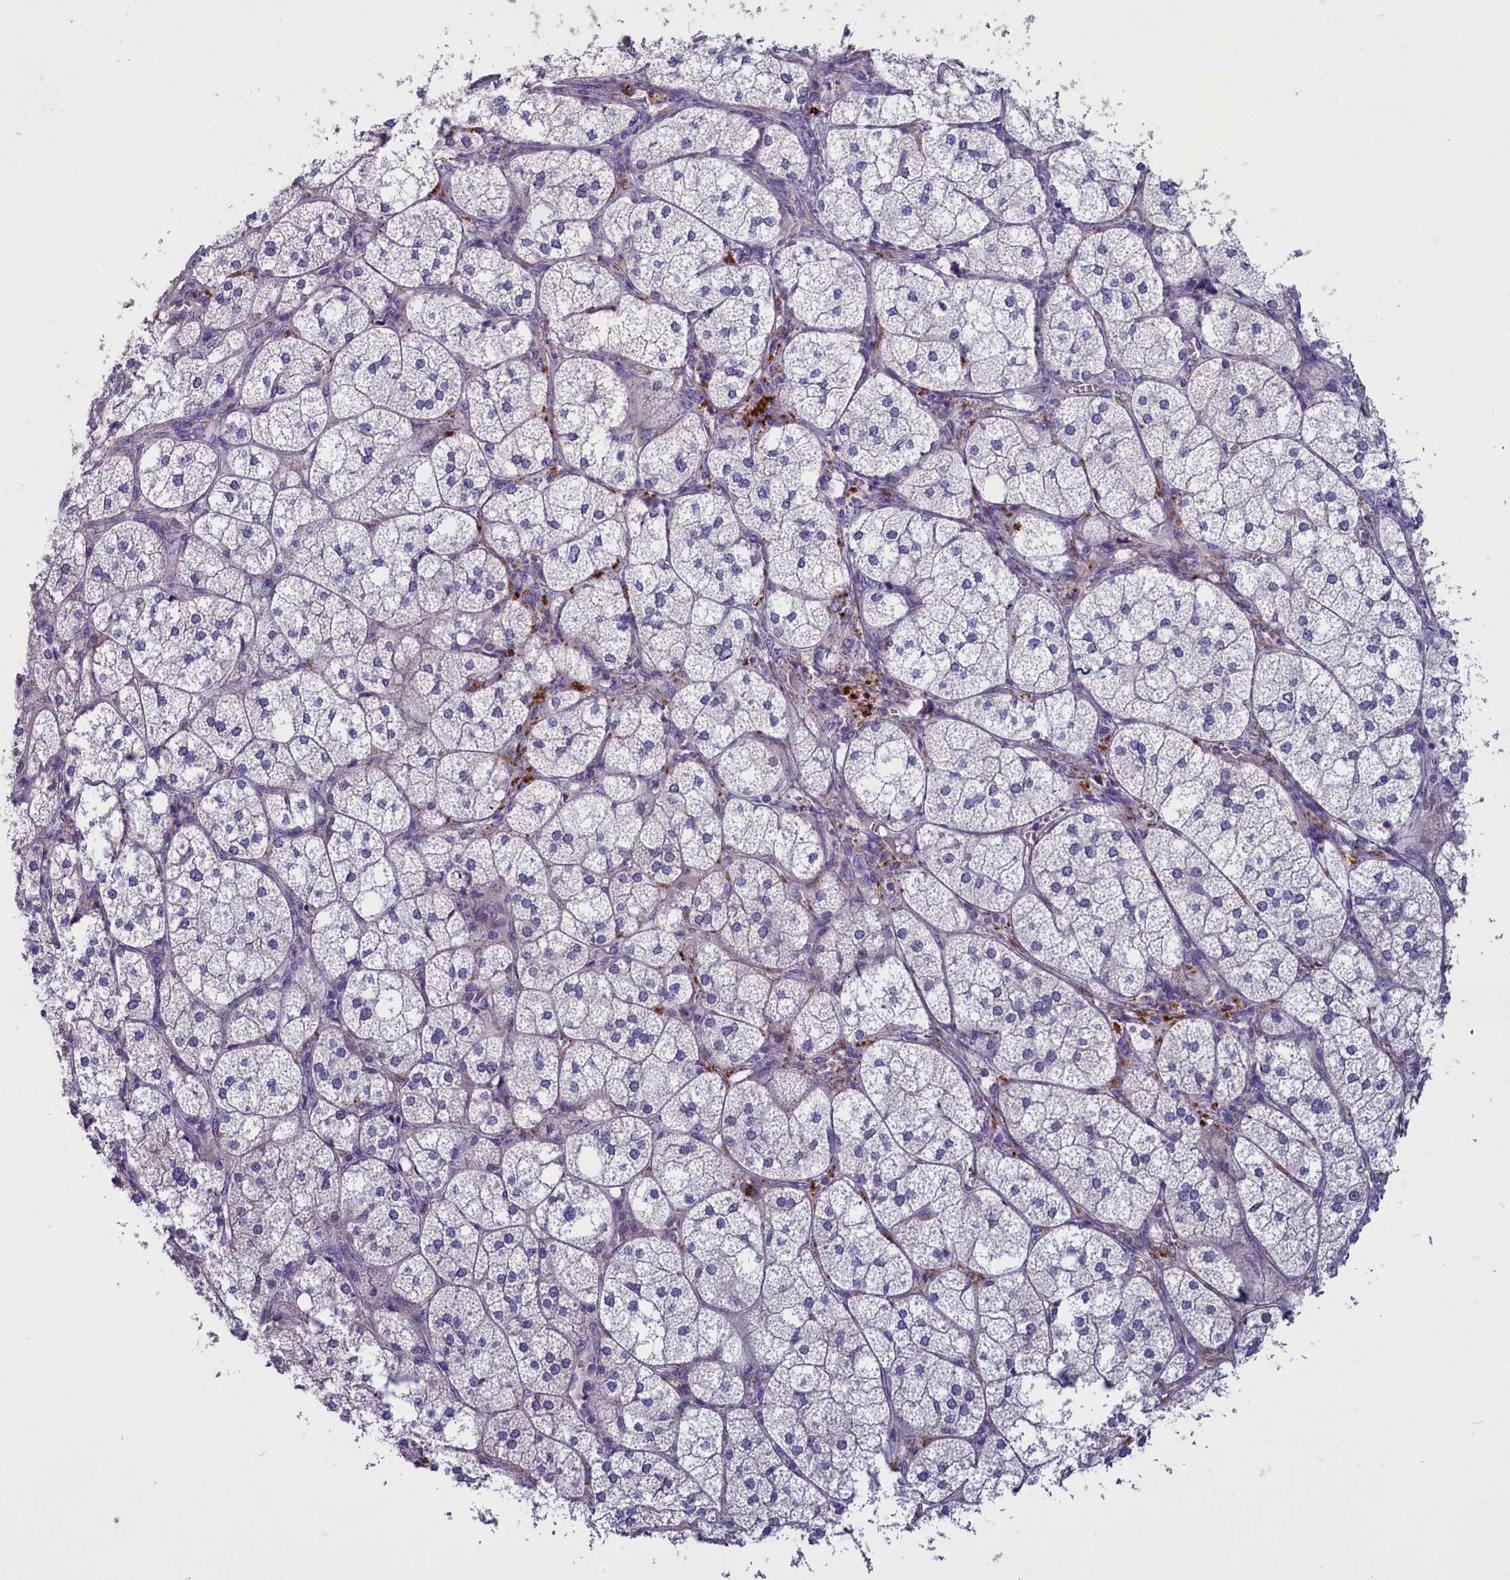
{"staining": {"intensity": "weak", "quantity": "<25%", "location": "cytoplasmic/membranous"}, "tissue": "adrenal gland", "cell_type": "Glandular cells", "image_type": "normal", "snomed": [{"axis": "morphology", "description": "Normal tissue, NOS"}, {"axis": "topography", "description": "Adrenal gland"}], "caption": "Immunohistochemical staining of unremarkable adrenal gland displays no significant expression in glandular cells.", "gene": "ENPP6", "patient": {"sex": "female", "age": 61}}